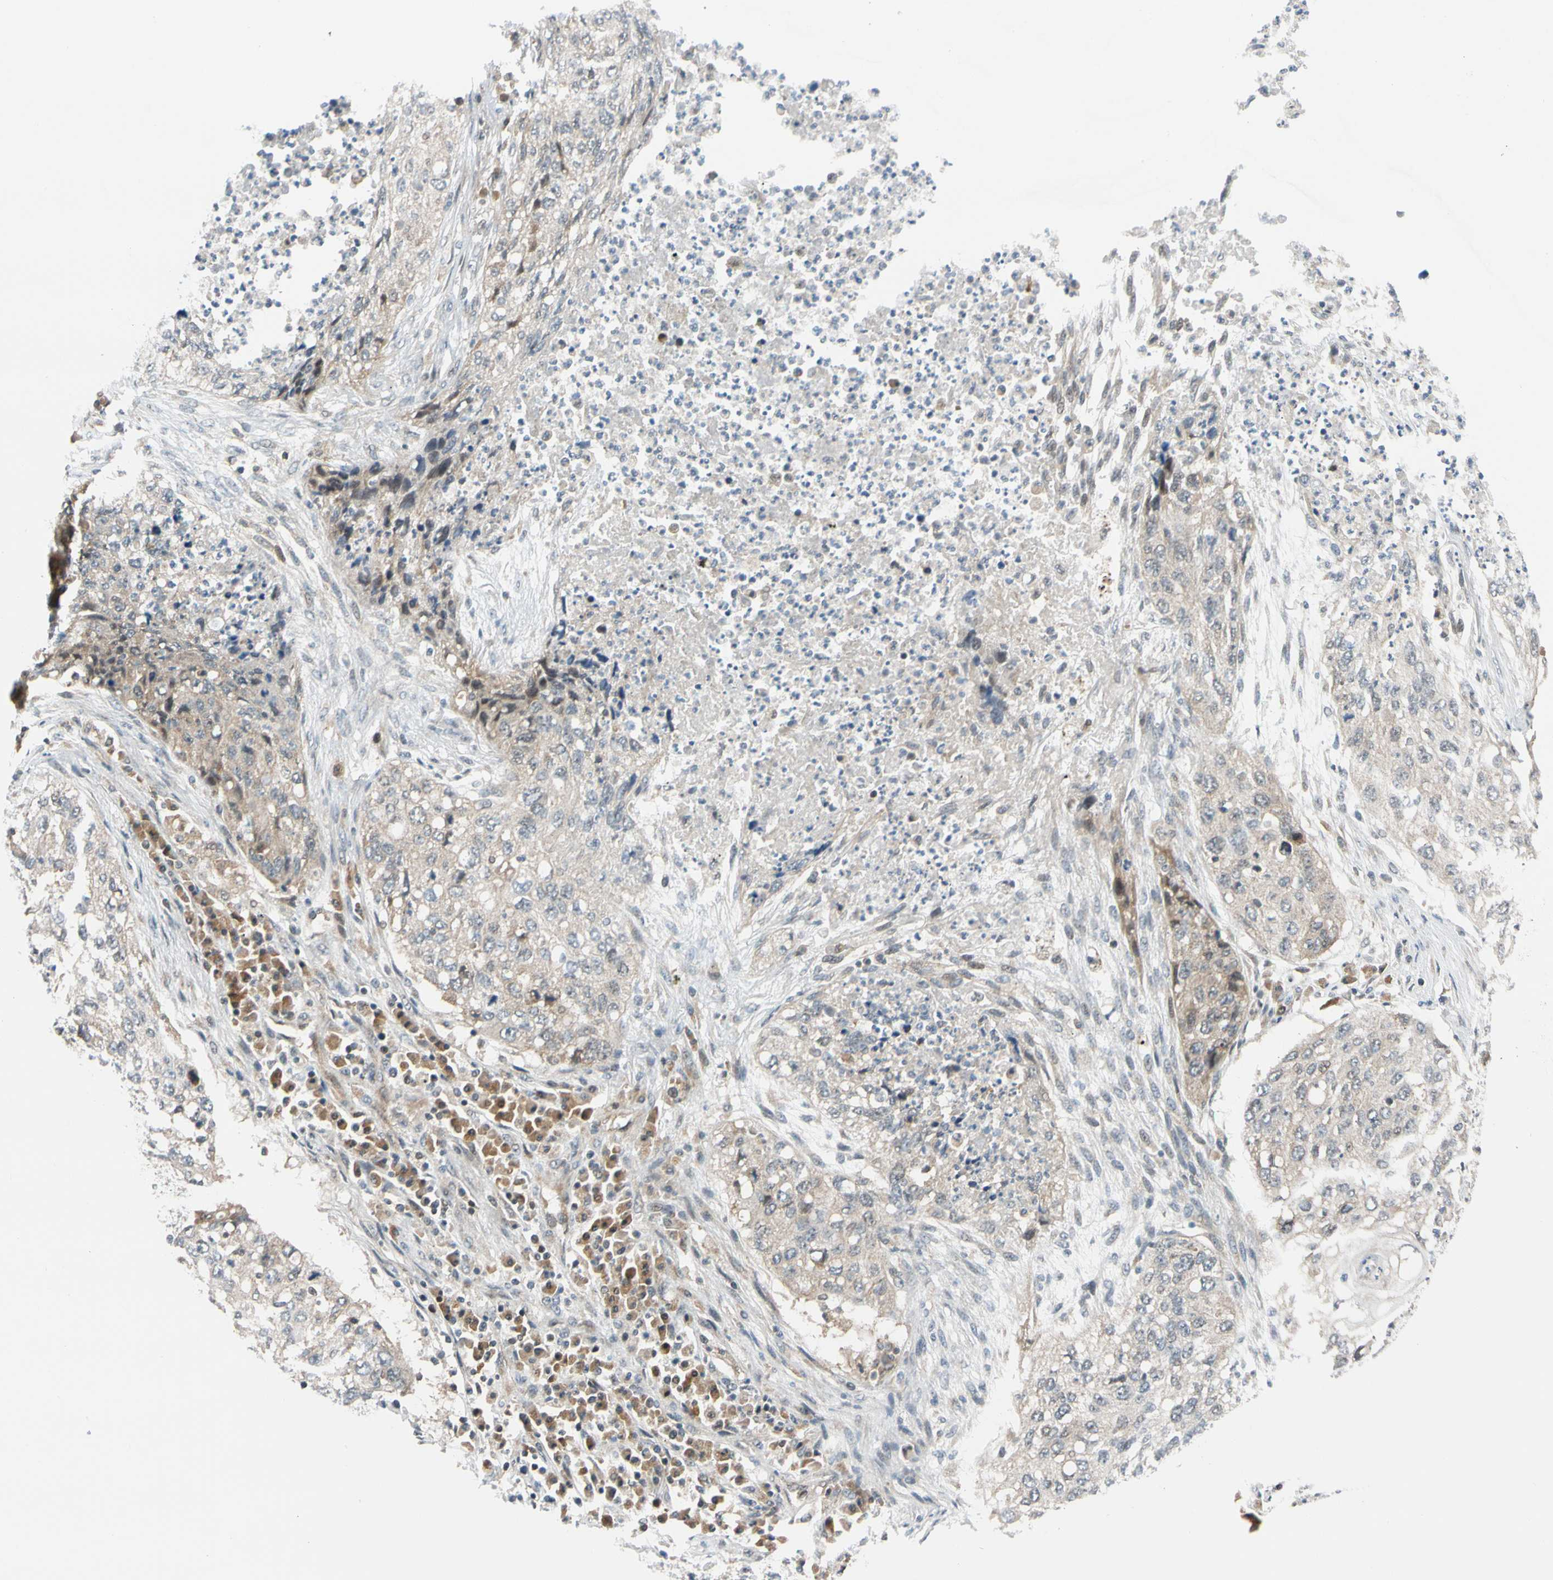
{"staining": {"intensity": "weak", "quantity": "<25%", "location": "cytoplasmic/membranous"}, "tissue": "lung cancer", "cell_type": "Tumor cells", "image_type": "cancer", "snomed": [{"axis": "morphology", "description": "Squamous cell carcinoma, NOS"}, {"axis": "topography", "description": "Lung"}], "caption": "A histopathology image of lung cancer stained for a protein exhibits no brown staining in tumor cells. Nuclei are stained in blue.", "gene": "MAPK9", "patient": {"sex": "female", "age": 63}}